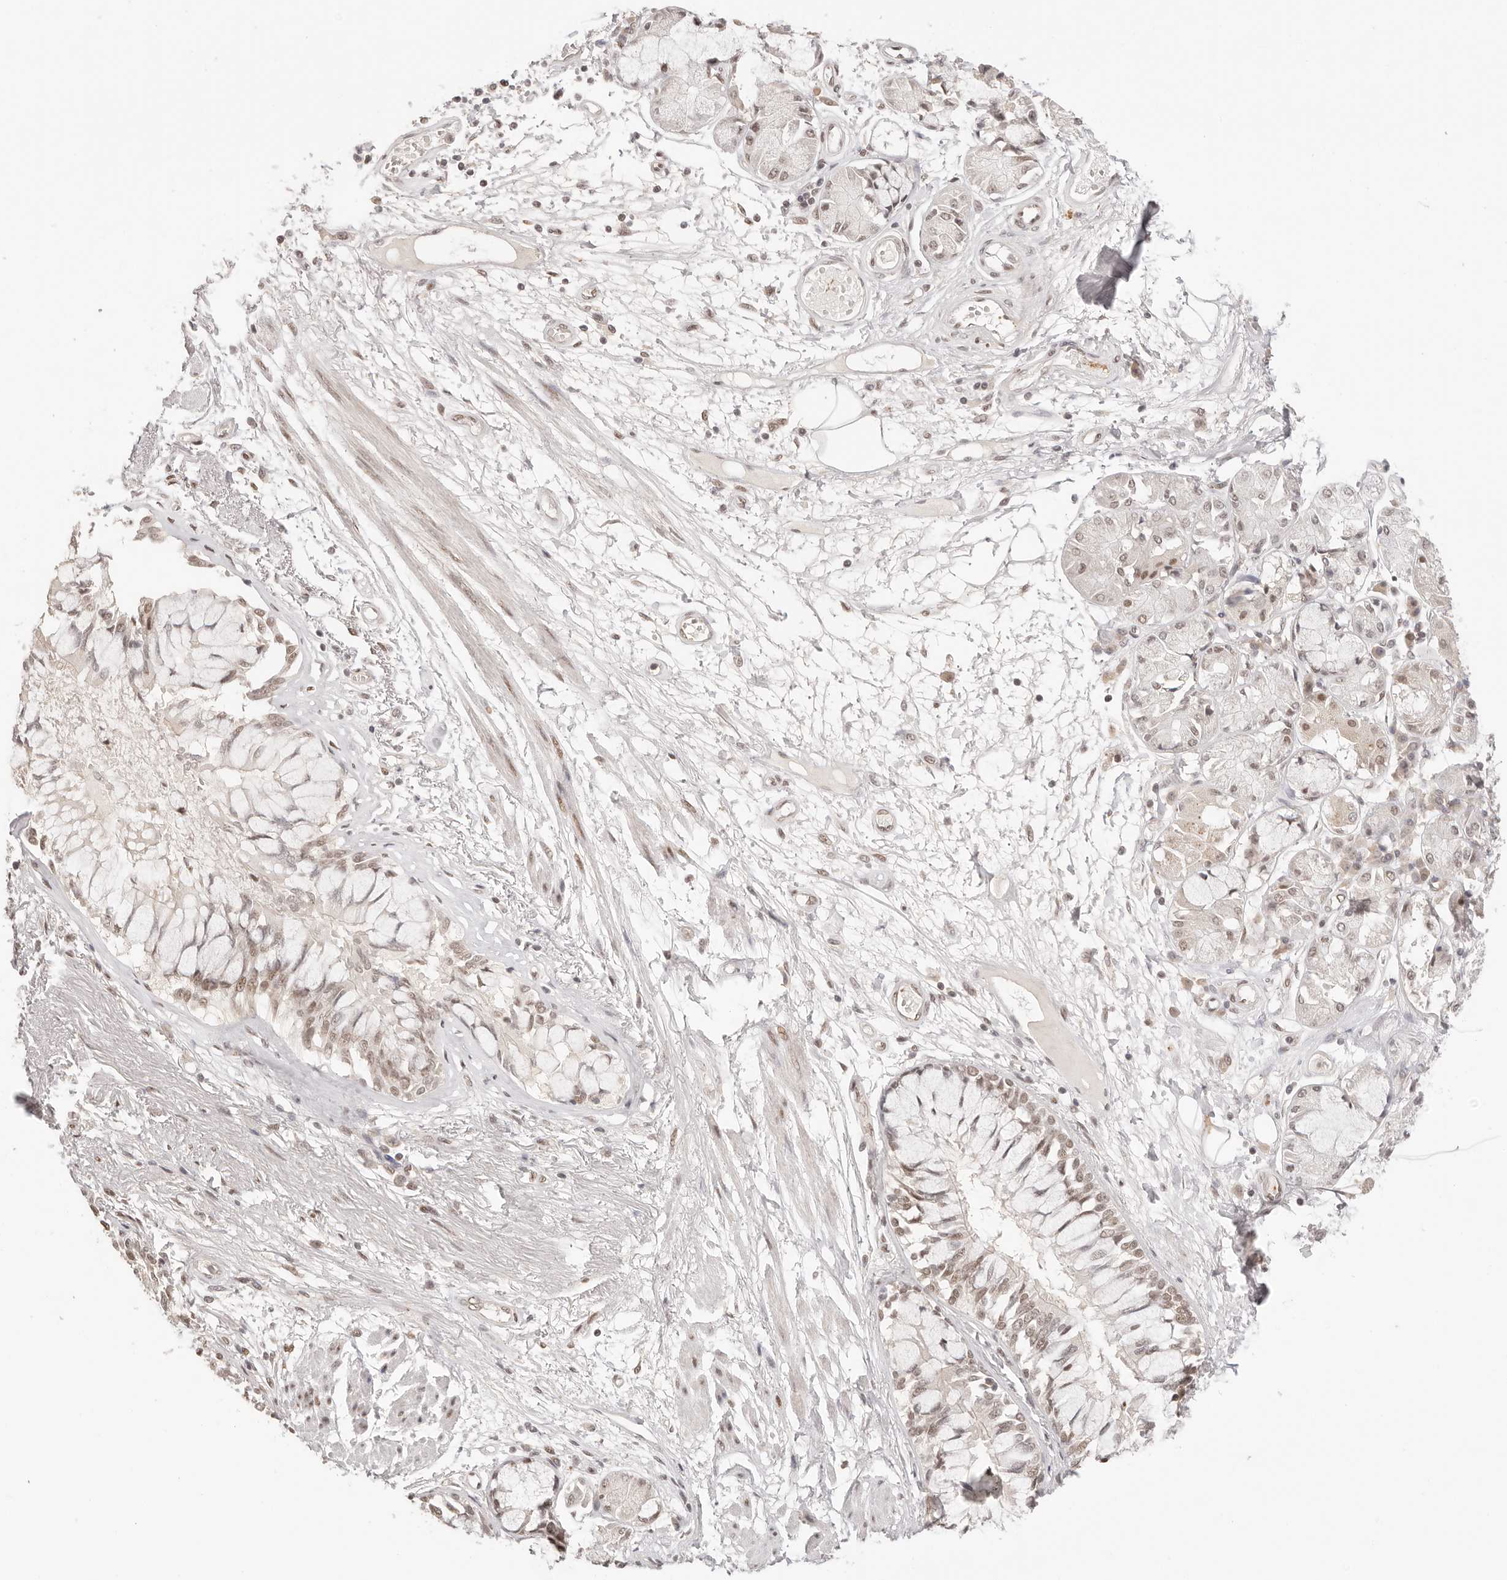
{"staining": {"intensity": "weak", "quantity": "25%-75%", "location": "nuclear"}, "tissue": "adipose tissue", "cell_type": "Adipocytes", "image_type": "normal", "snomed": [{"axis": "morphology", "description": "Normal tissue, NOS"}, {"axis": "topography", "description": "Bronchus"}], "caption": "Adipose tissue stained for a protein shows weak nuclear positivity in adipocytes.", "gene": "RFC3", "patient": {"sex": "male", "age": 66}}